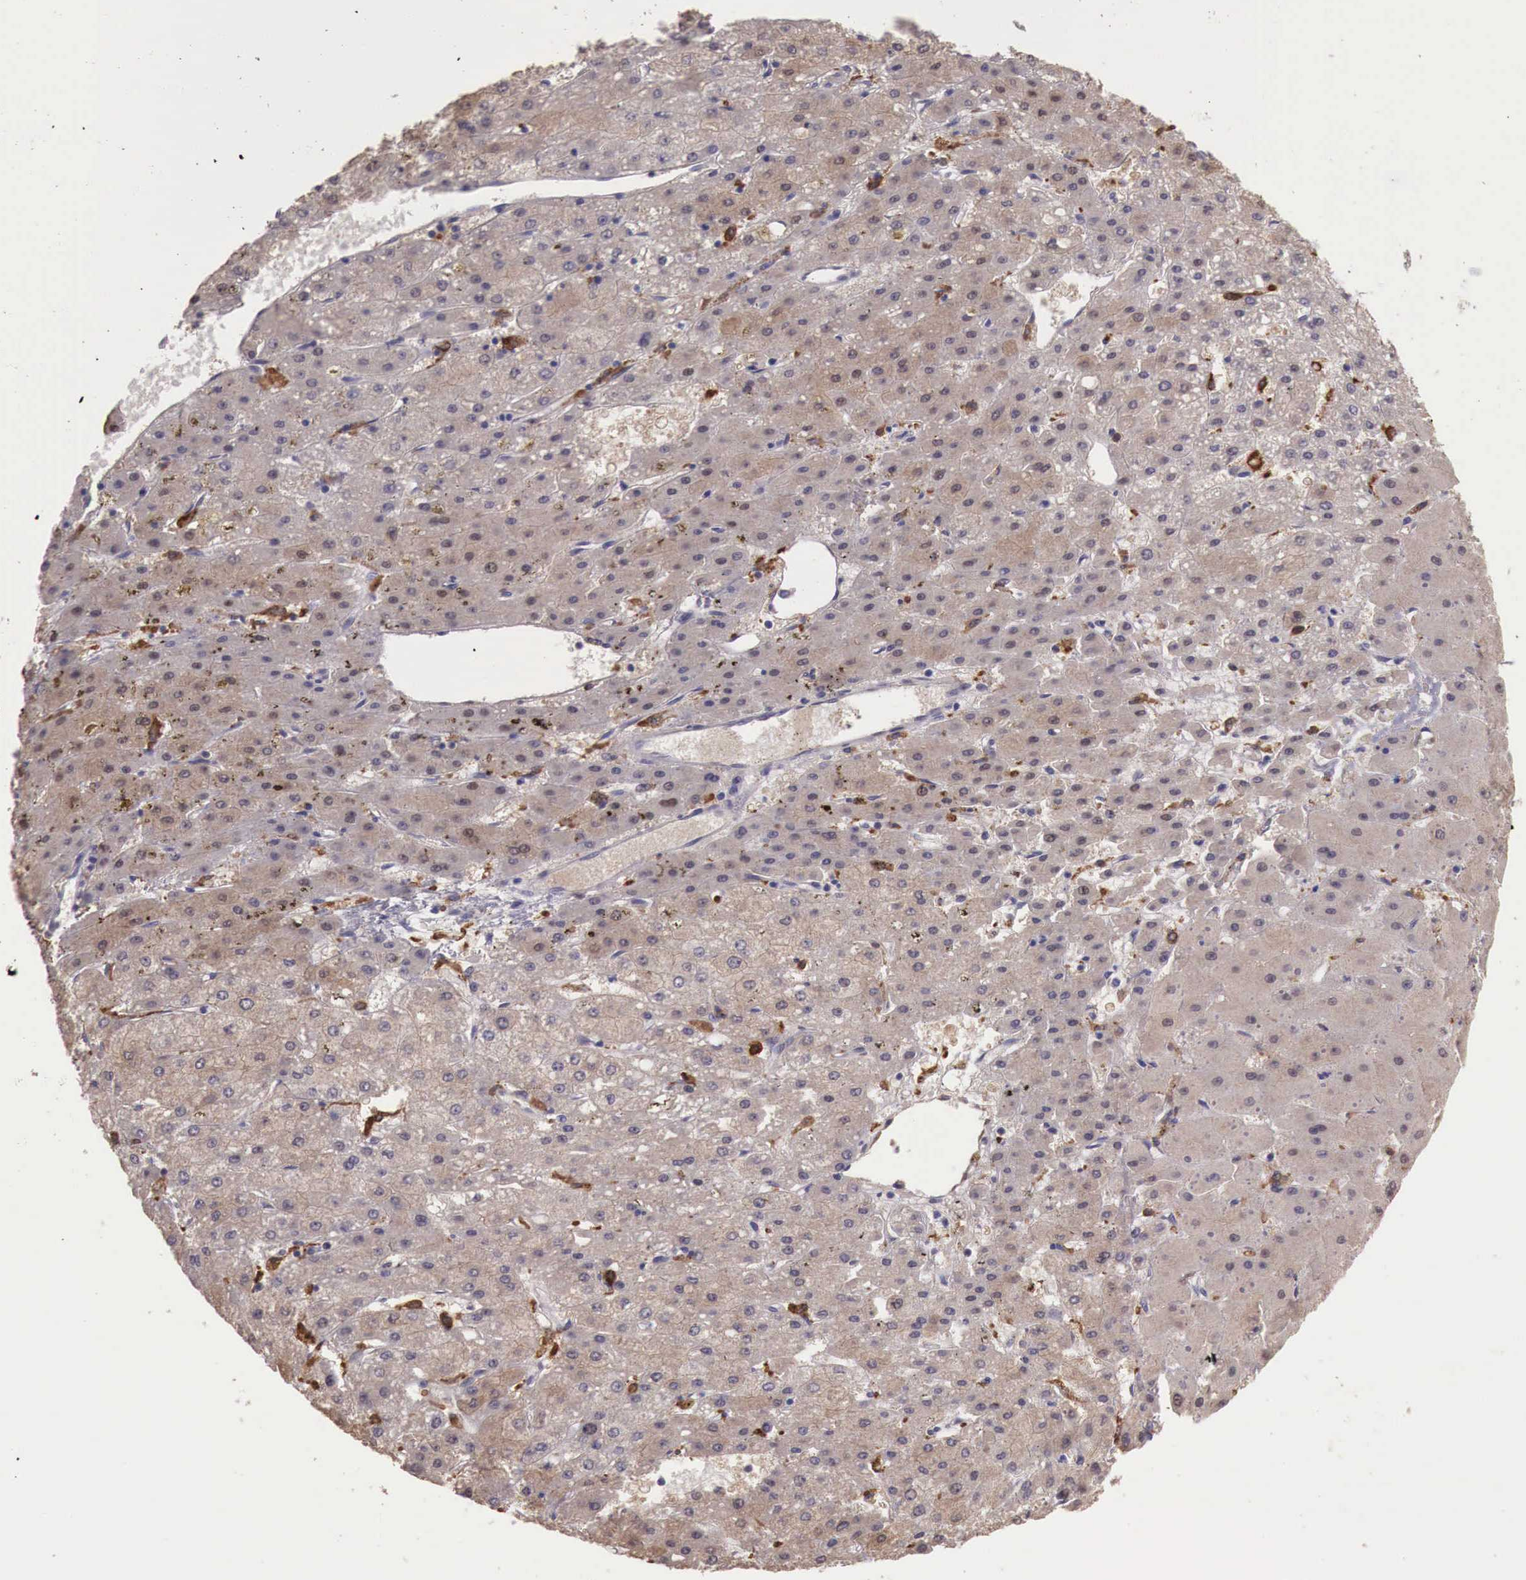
{"staining": {"intensity": "weak", "quantity": "25%-75%", "location": "cytoplasmic/membranous"}, "tissue": "liver cancer", "cell_type": "Tumor cells", "image_type": "cancer", "snomed": [{"axis": "morphology", "description": "Carcinoma, Hepatocellular, NOS"}, {"axis": "topography", "description": "Liver"}], "caption": "IHC image of liver hepatocellular carcinoma stained for a protein (brown), which demonstrates low levels of weak cytoplasmic/membranous positivity in about 25%-75% of tumor cells.", "gene": "CHRDL1", "patient": {"sex": "female", "age": 52}}